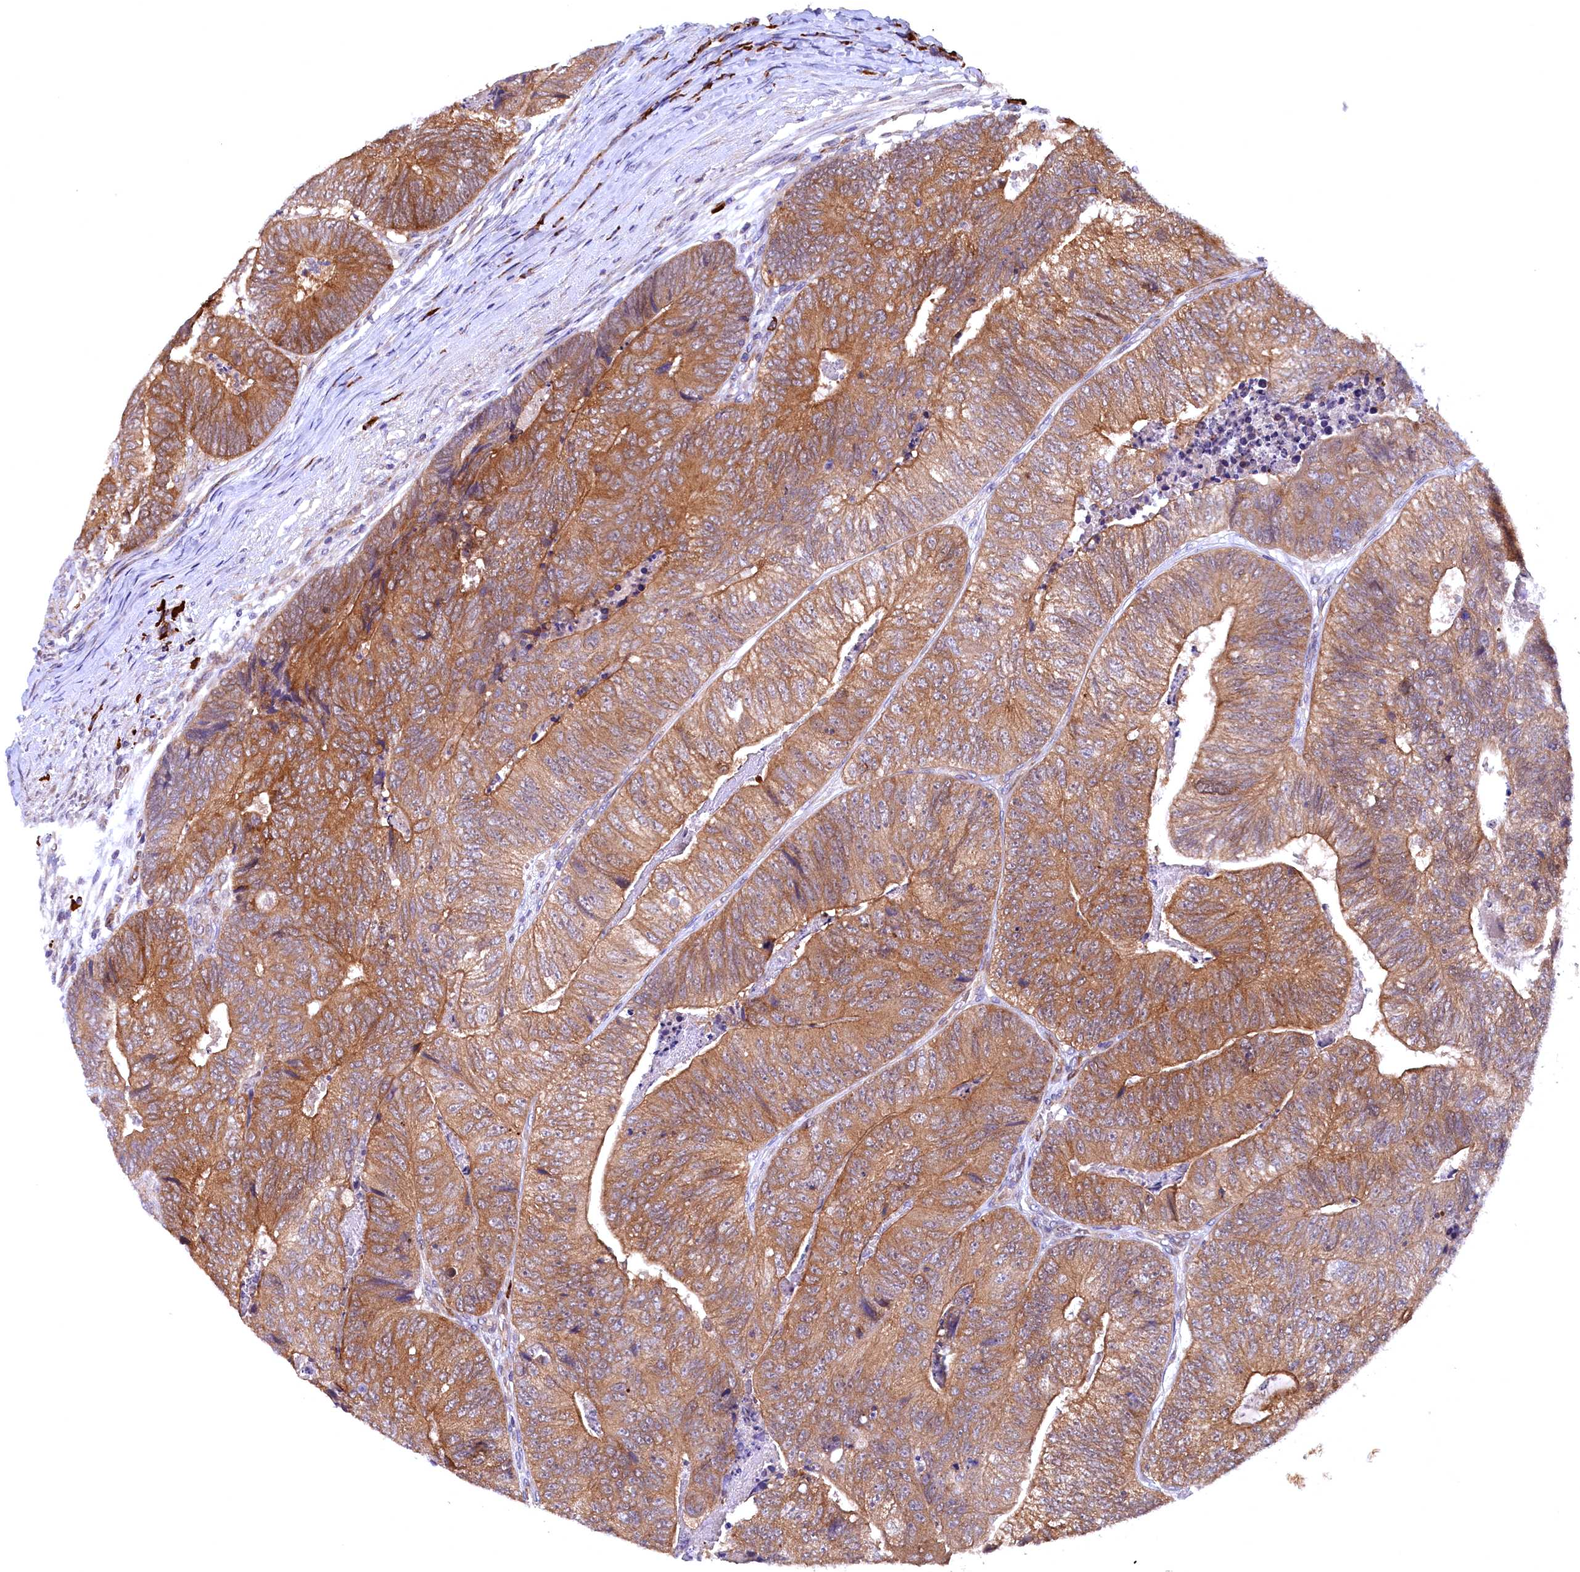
{"staining": {"intensity": "moderate", "quantity": ">75%", "location": "cytoplasmic/membranous"}, "tissue": "colorectal cancer", "cell_type": "Tumor cells", "image_type": "cancer", "snomed": [{"axis": "morphology", "description": "Adenocarcinoma, NOS"}, {"axis": "topography", "description": "Colon"}], "caption": "A high-resolution histopathology image shows immunohistochemistry (IHC) staining of adenocarcinoma (colorectal), which demonstrates moderate cytoplasmic/membranous staining in approximately >75% of tumor cells.", "gene": "JPT2", "patient": {"sex": "female", "age": 67}}